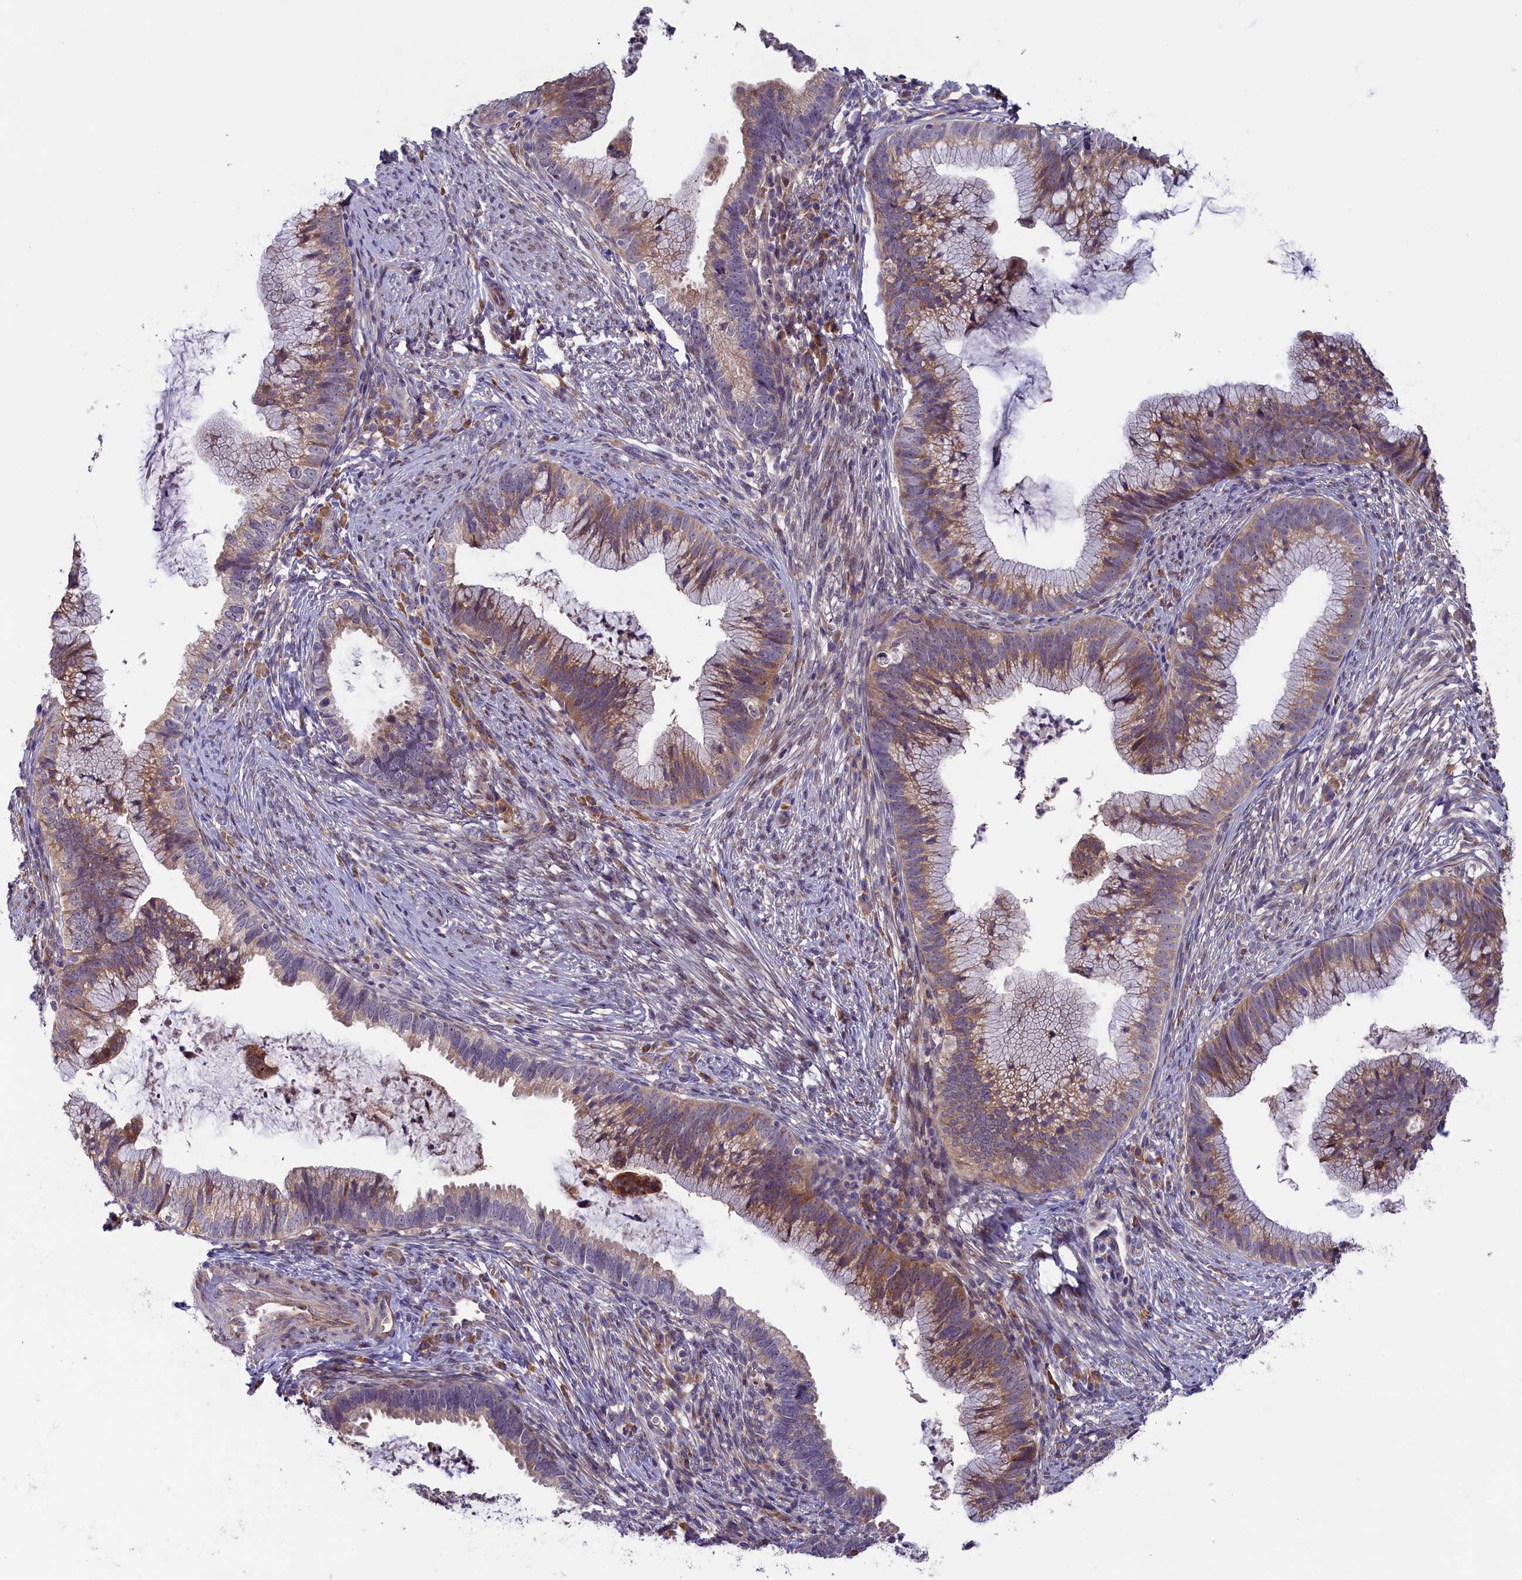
{"staining": {"intensity": "moderate", "quantity": ">75%", "location": "cytoplasmic/membranous"}, "tissue": "cervical cancer", "cell_type": "Tumor cells", "image_type": "cancer", "snomed": [{"axis": "morphology", "description": "Adenocarcinoma, NOS"}, {"axis": "topography", "description": "Cervix"}], "caption": "Moderate cytoplasmic/membranous protein expression is present in about >75% of tumor cells in cervical cancer.", "gene": "CCDC9B", "patient": {"sex": "female", "age": 36}}